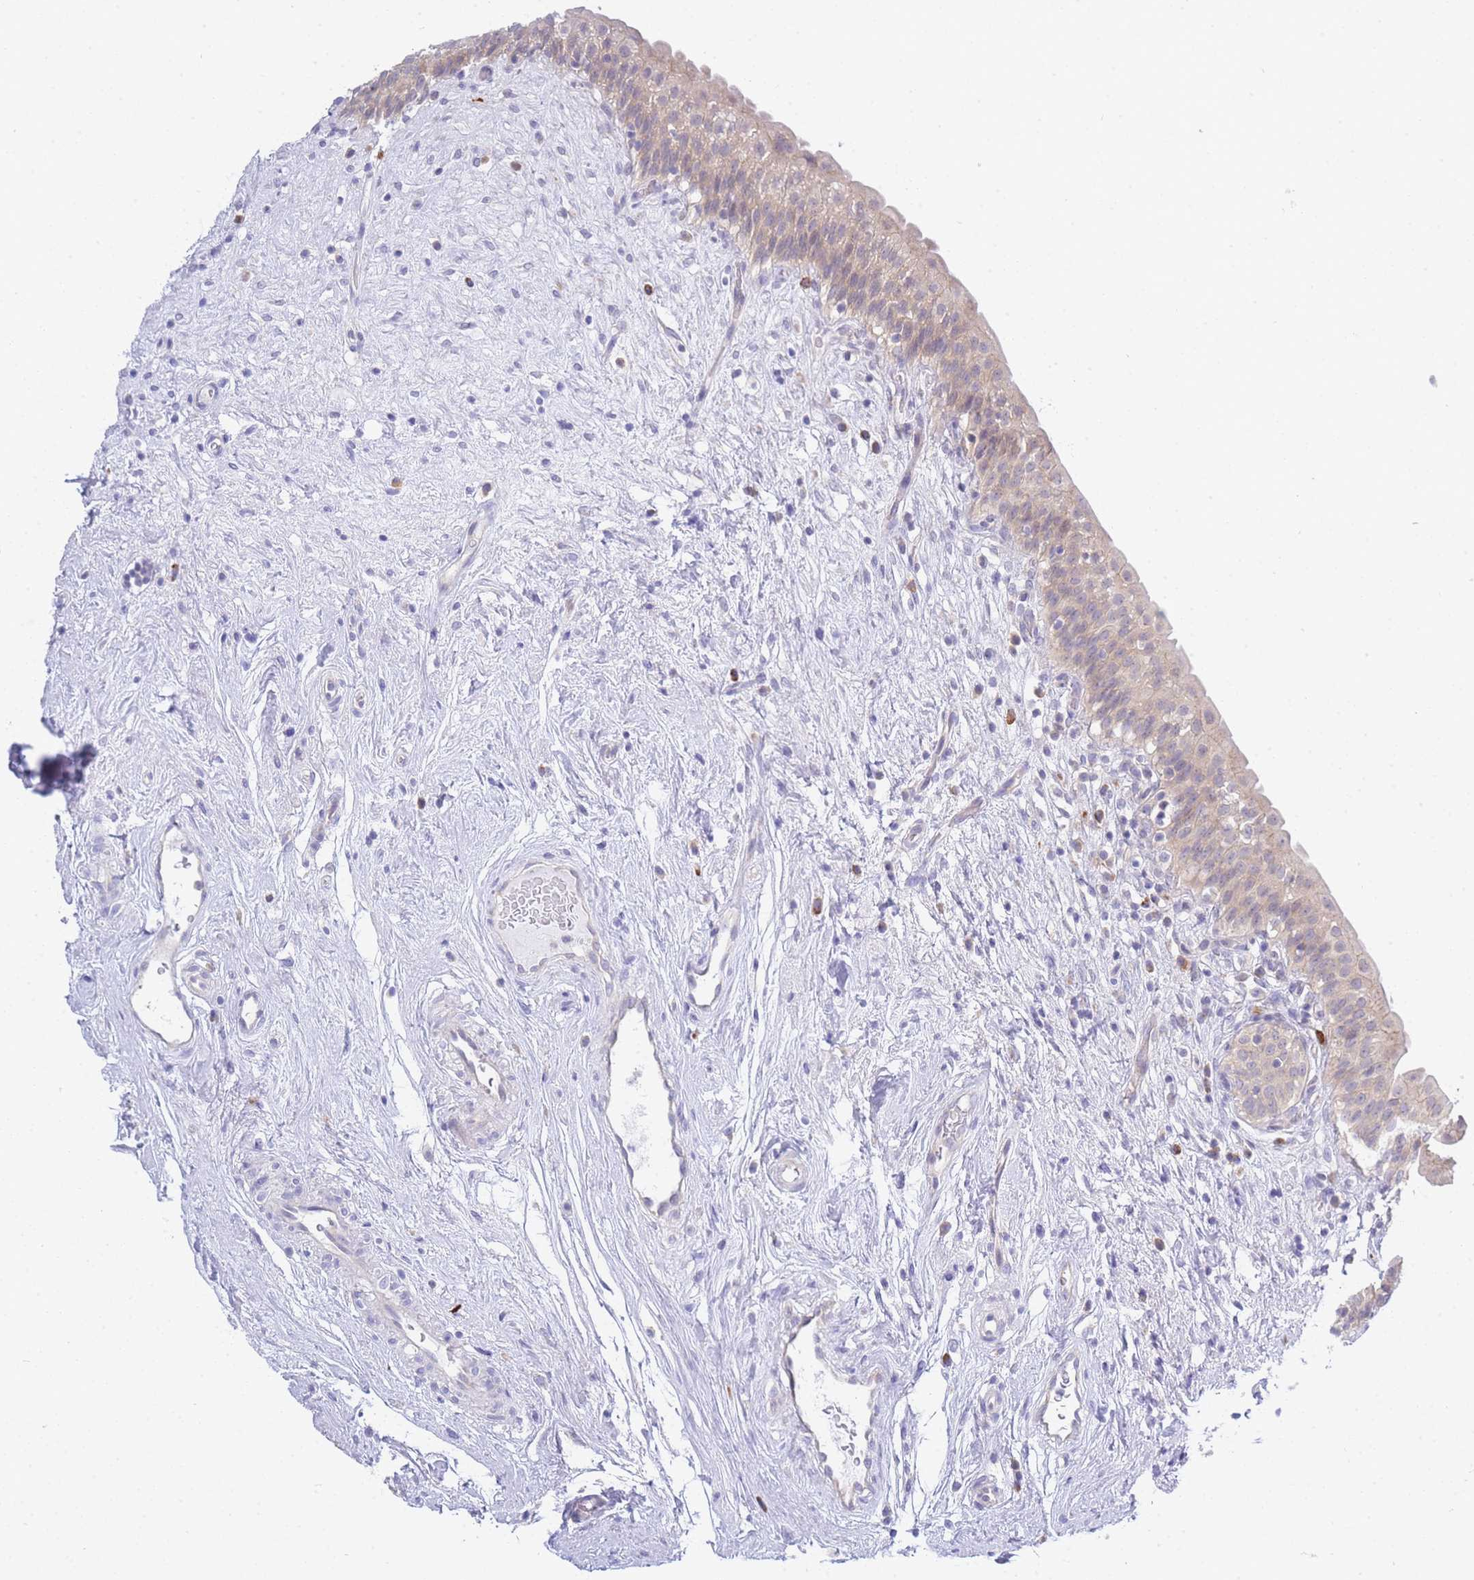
{"staining": {"intensity": "weak", "quantity": "25%-75%", "location": "cytoplasmic/membranous"}, "tissue": "urinary bladder", "cell_type": "Urothelial cells", "image_type": "normal", "snomed": [{"axis": "morphology", "description": "Normal tissue, NOS"}, {"axis": "topography", "description": "Urinary bladder"}], "caption": "Immunohistochemistry (IHC) (DAB) staining of normal urinary bladder exhibits weak cytoplasmic/membranous protein expression in approximately 25%-75% of urothelial cells.", "gene": "ZNF510", "patient": {"sex": "male", "age": 83}}